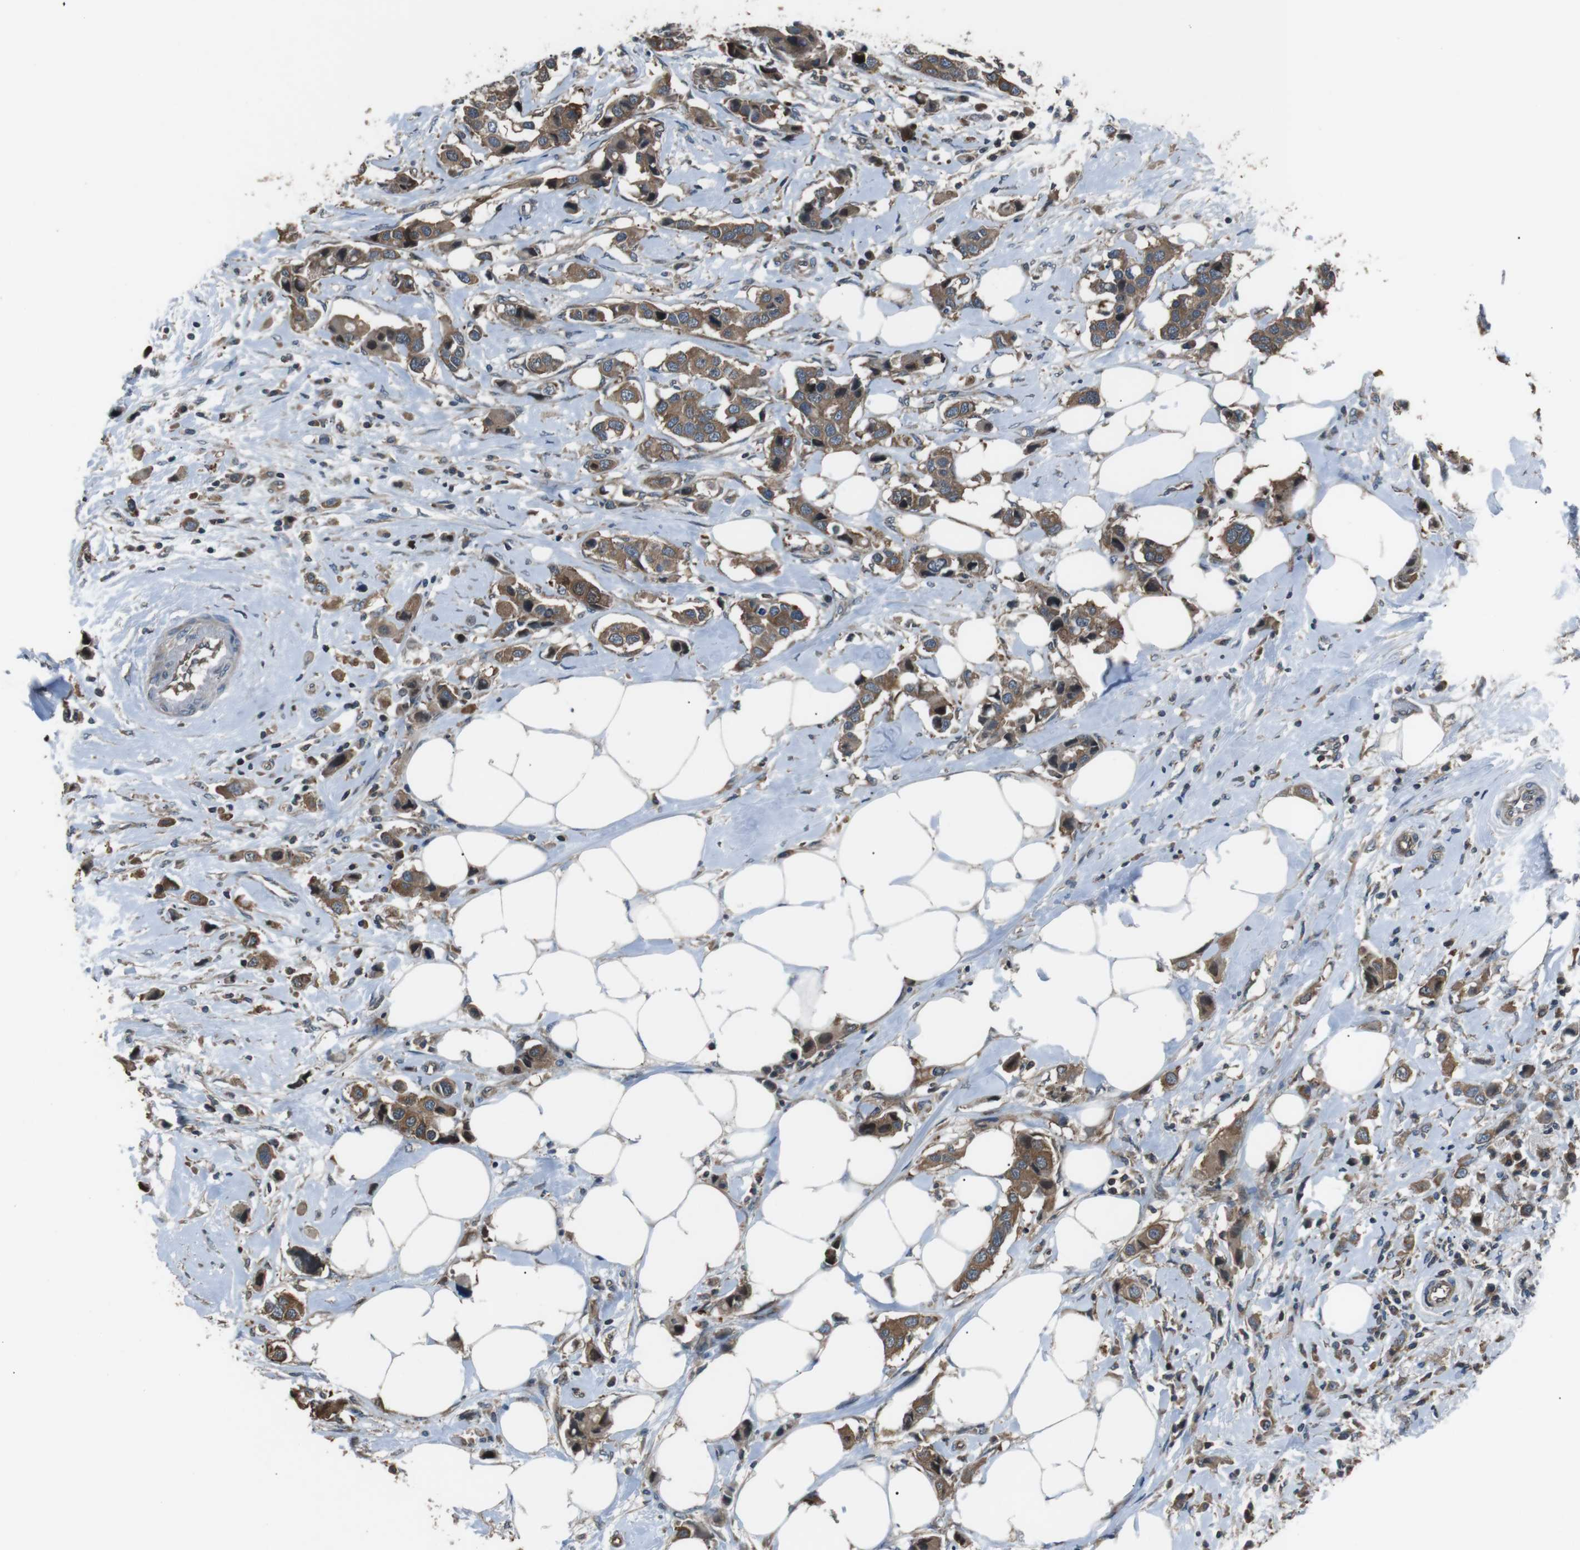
{"staining": {"intensity": "moderate", "quantity": ">75%", "location": "cytoplasmic/membranous"}, "tissue": "breast cancer", "cell_type": "Tumor cells", "image_type": "cancer", "snomed": [{"axis": "morphology", "description": "Normal tissue, NOS"}, {"axis": "morphology", "description": "Duct carcinoma"}, {"axis": "topography", "description": "Breast"}], "caption": "Tumor cells reveal moderate cytoplasmic/membranous positivity in approximately >75% of cells in breast cancer (infiltrating ductal carcinoma).", "gene": "GPR161", "patient": {"sex": "female", "age": 50}}